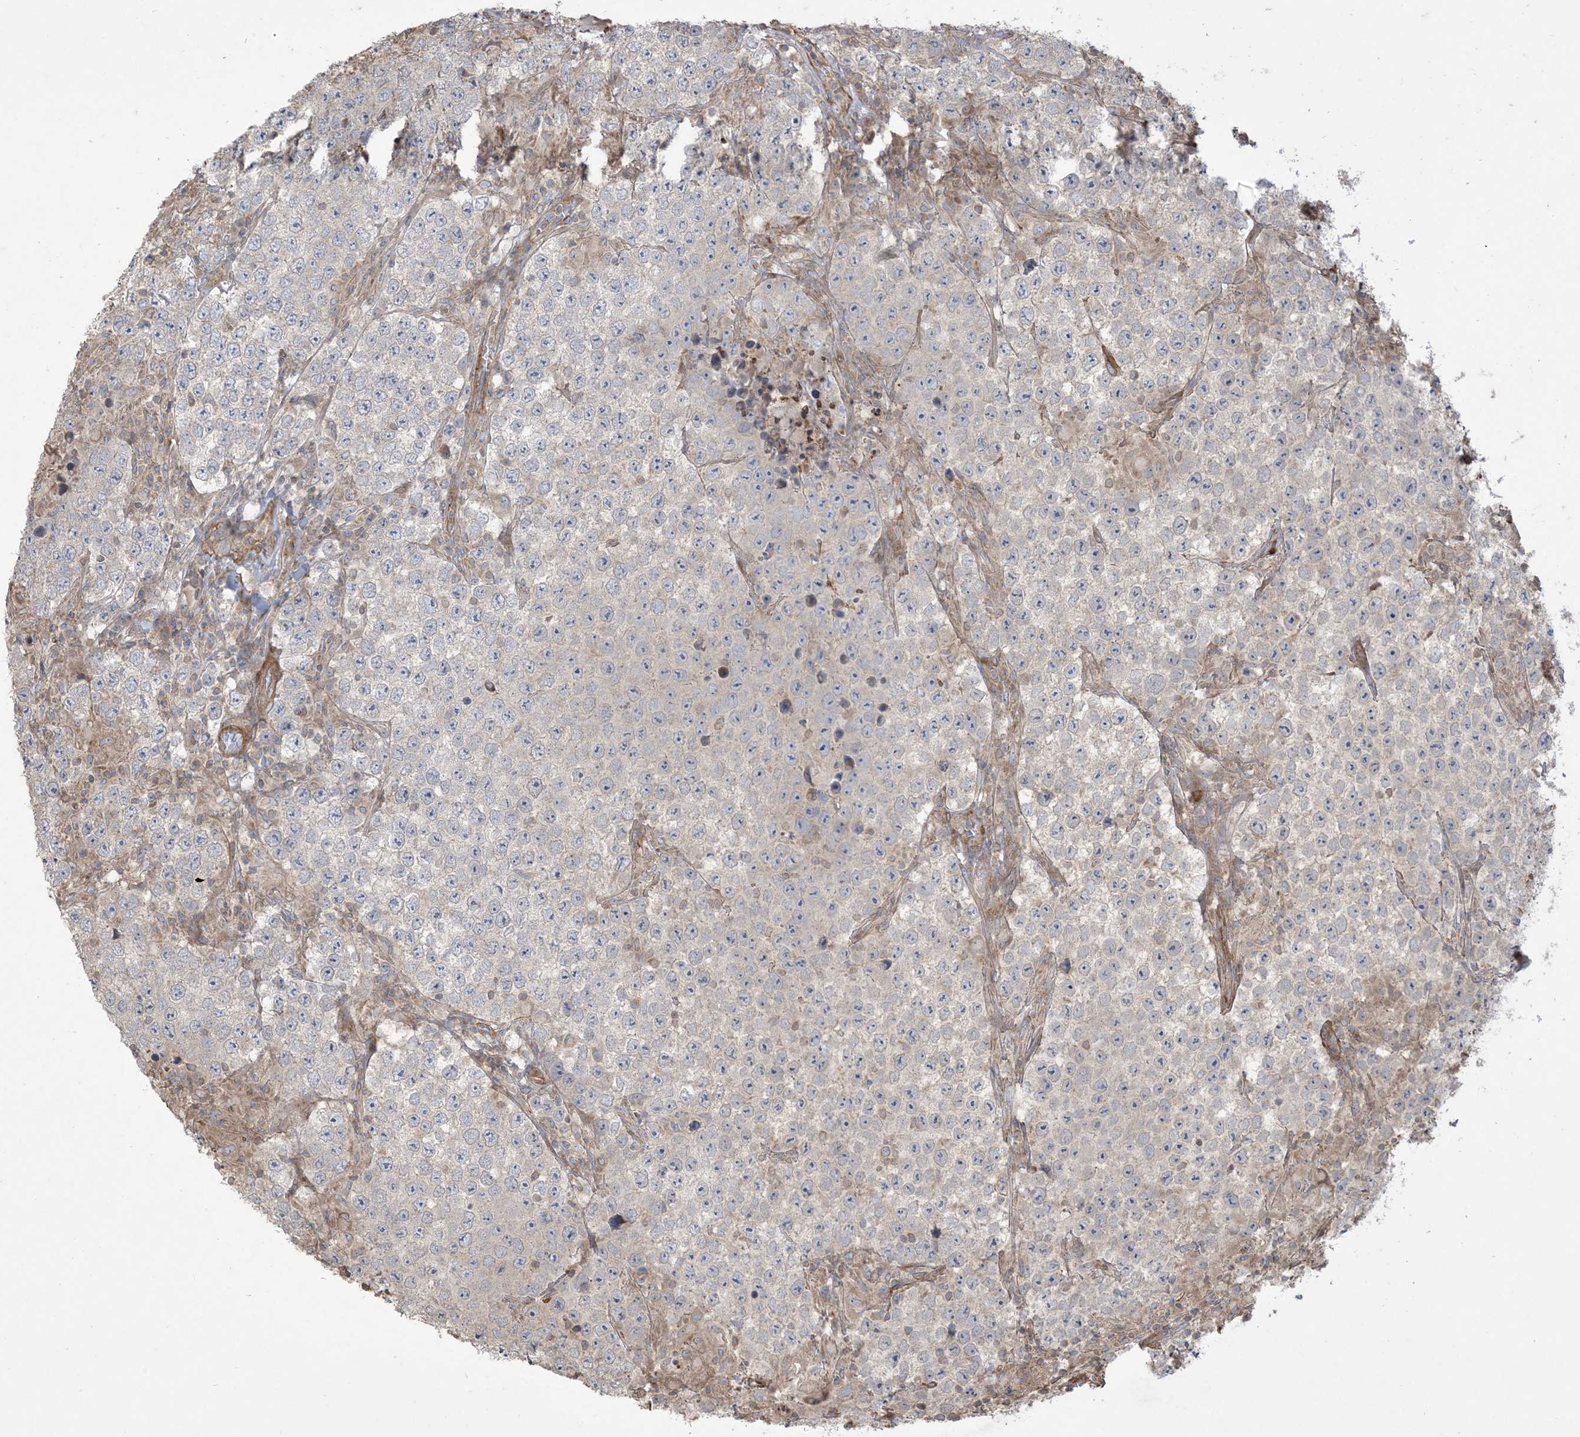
{"staining": {"intensity": "negative", "quantity": "none", "location": "none"}, "tissue": "testis cancer", "cell_type": "Tumor cells", "image_type": "cancer", "snomed": [{"axis": "morphology", "description": "Normal tissue, NOS"}, {"axis": "morphology", "description": "Urothelial carcinoma, High grade"}, {"axis": "morphology", "description": "Seminoma, NOS"}, {"axis": "morphology", "description": "Carcinoma, Embryonal, NOS"}, {"axis": "topography", "description": "Urinary bladder"}, {"axis": "topography", "description": "Testis"}], "caption": "High magnification brightfield microscopy of testis embryonal carcinoma stained with DAB (3,3'-diaminobenzidine) (brown) and counterstained with hematoxylin (blue): tumor cells show no significant expression.", "gene": "KLHL18", "patient": {"sex": "male", "age": 41}}